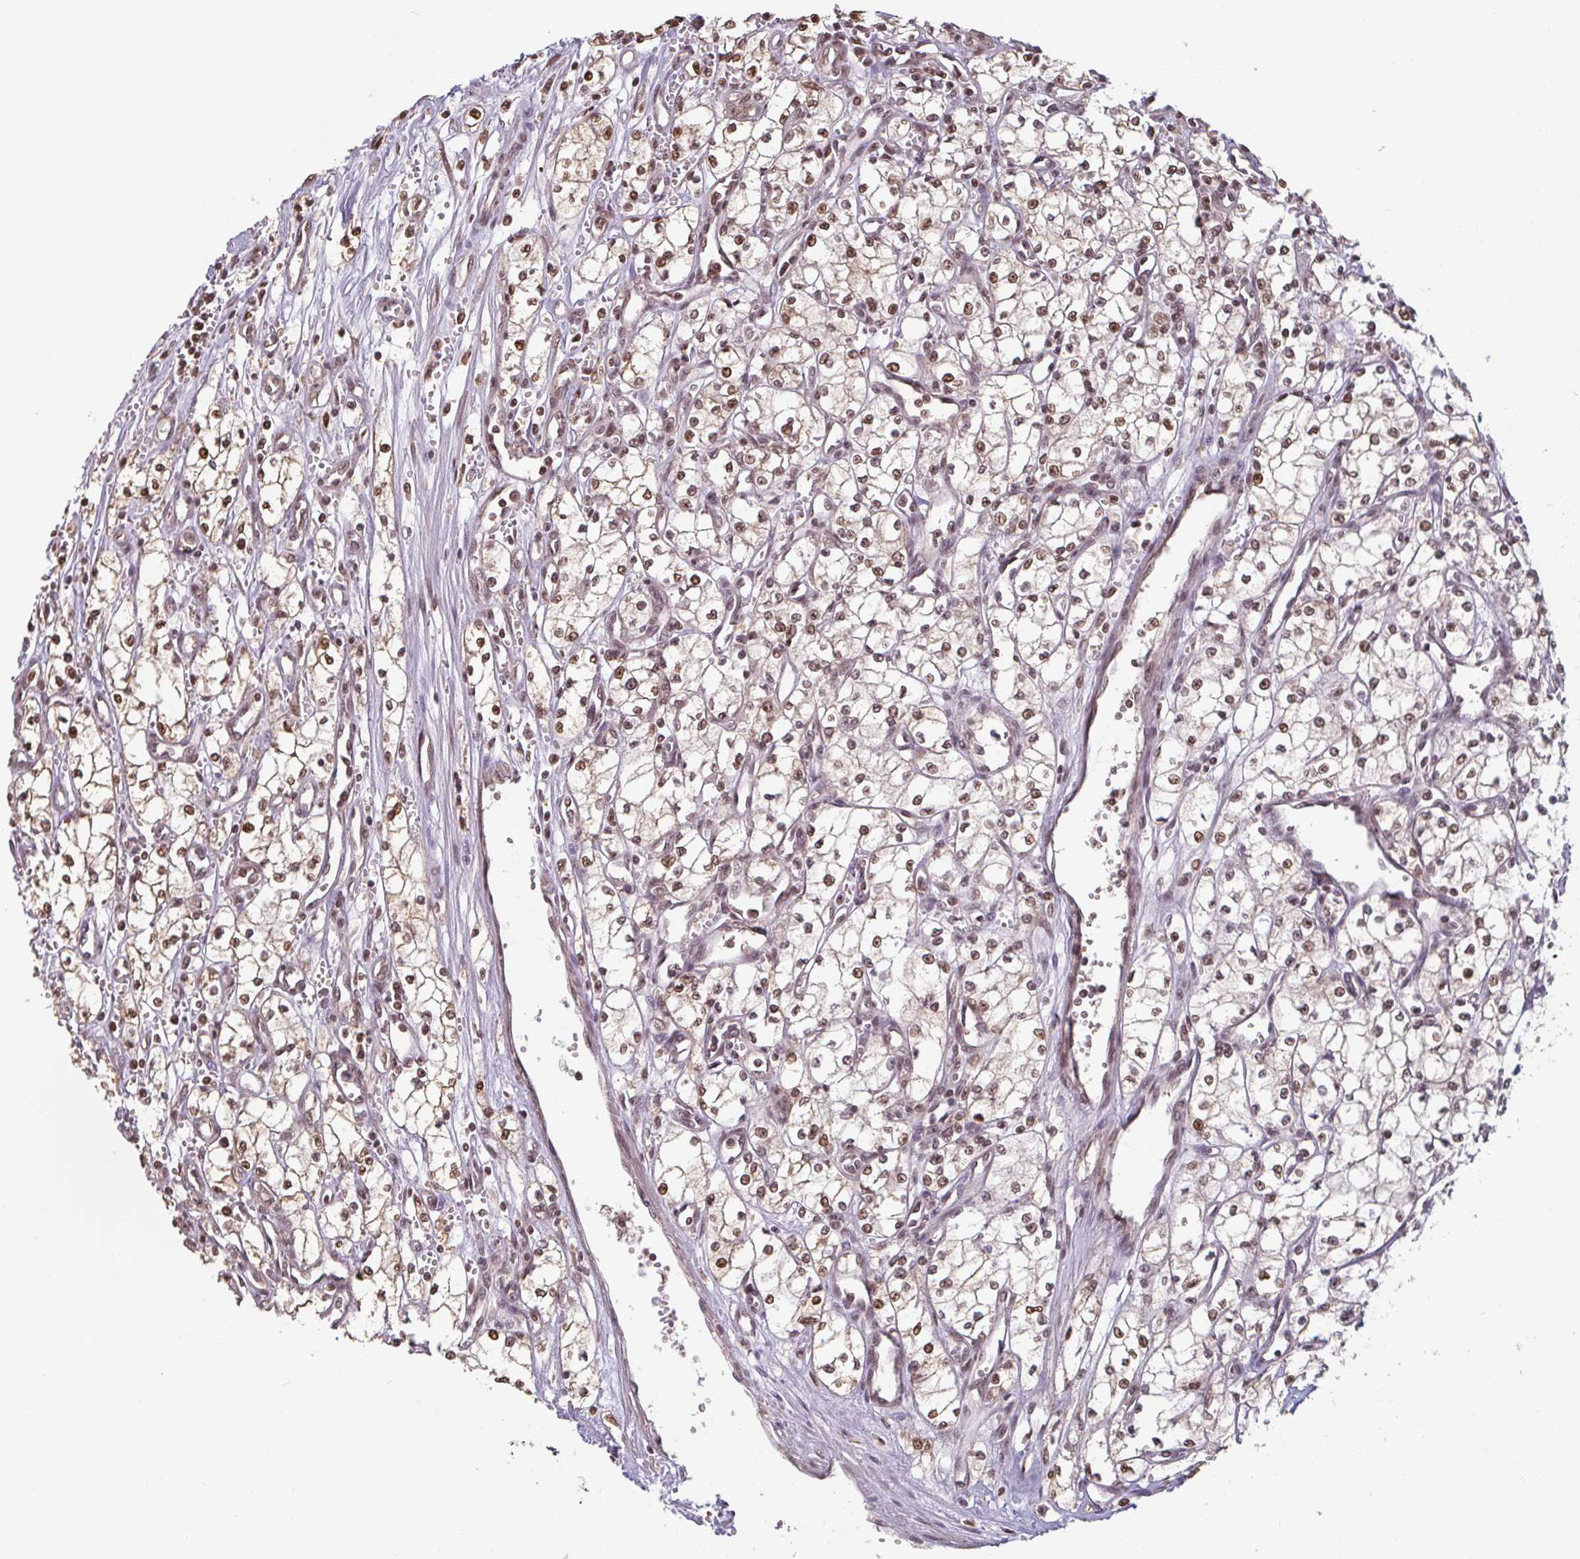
{"staining": {"intensity": "moderate", "quantity": ">75%", "location": "nuclear"}, "tissue": "renal cancer", "cell_type": "Tumor cells", "image_type": "cancer", "snomed": [{"axis": "morphology", "description": "Adenocarcinoma, NOS"}, {"axis": "topography", "description": "Kidney"}], "caption": "Renal cancer (adenocarcinoma) stained for a protein (brown) displays moderate nuclear positive positivity in about >75% of tumor cells.", "gene": "DR1", "patient": {"sex": "male", "age": 59}}